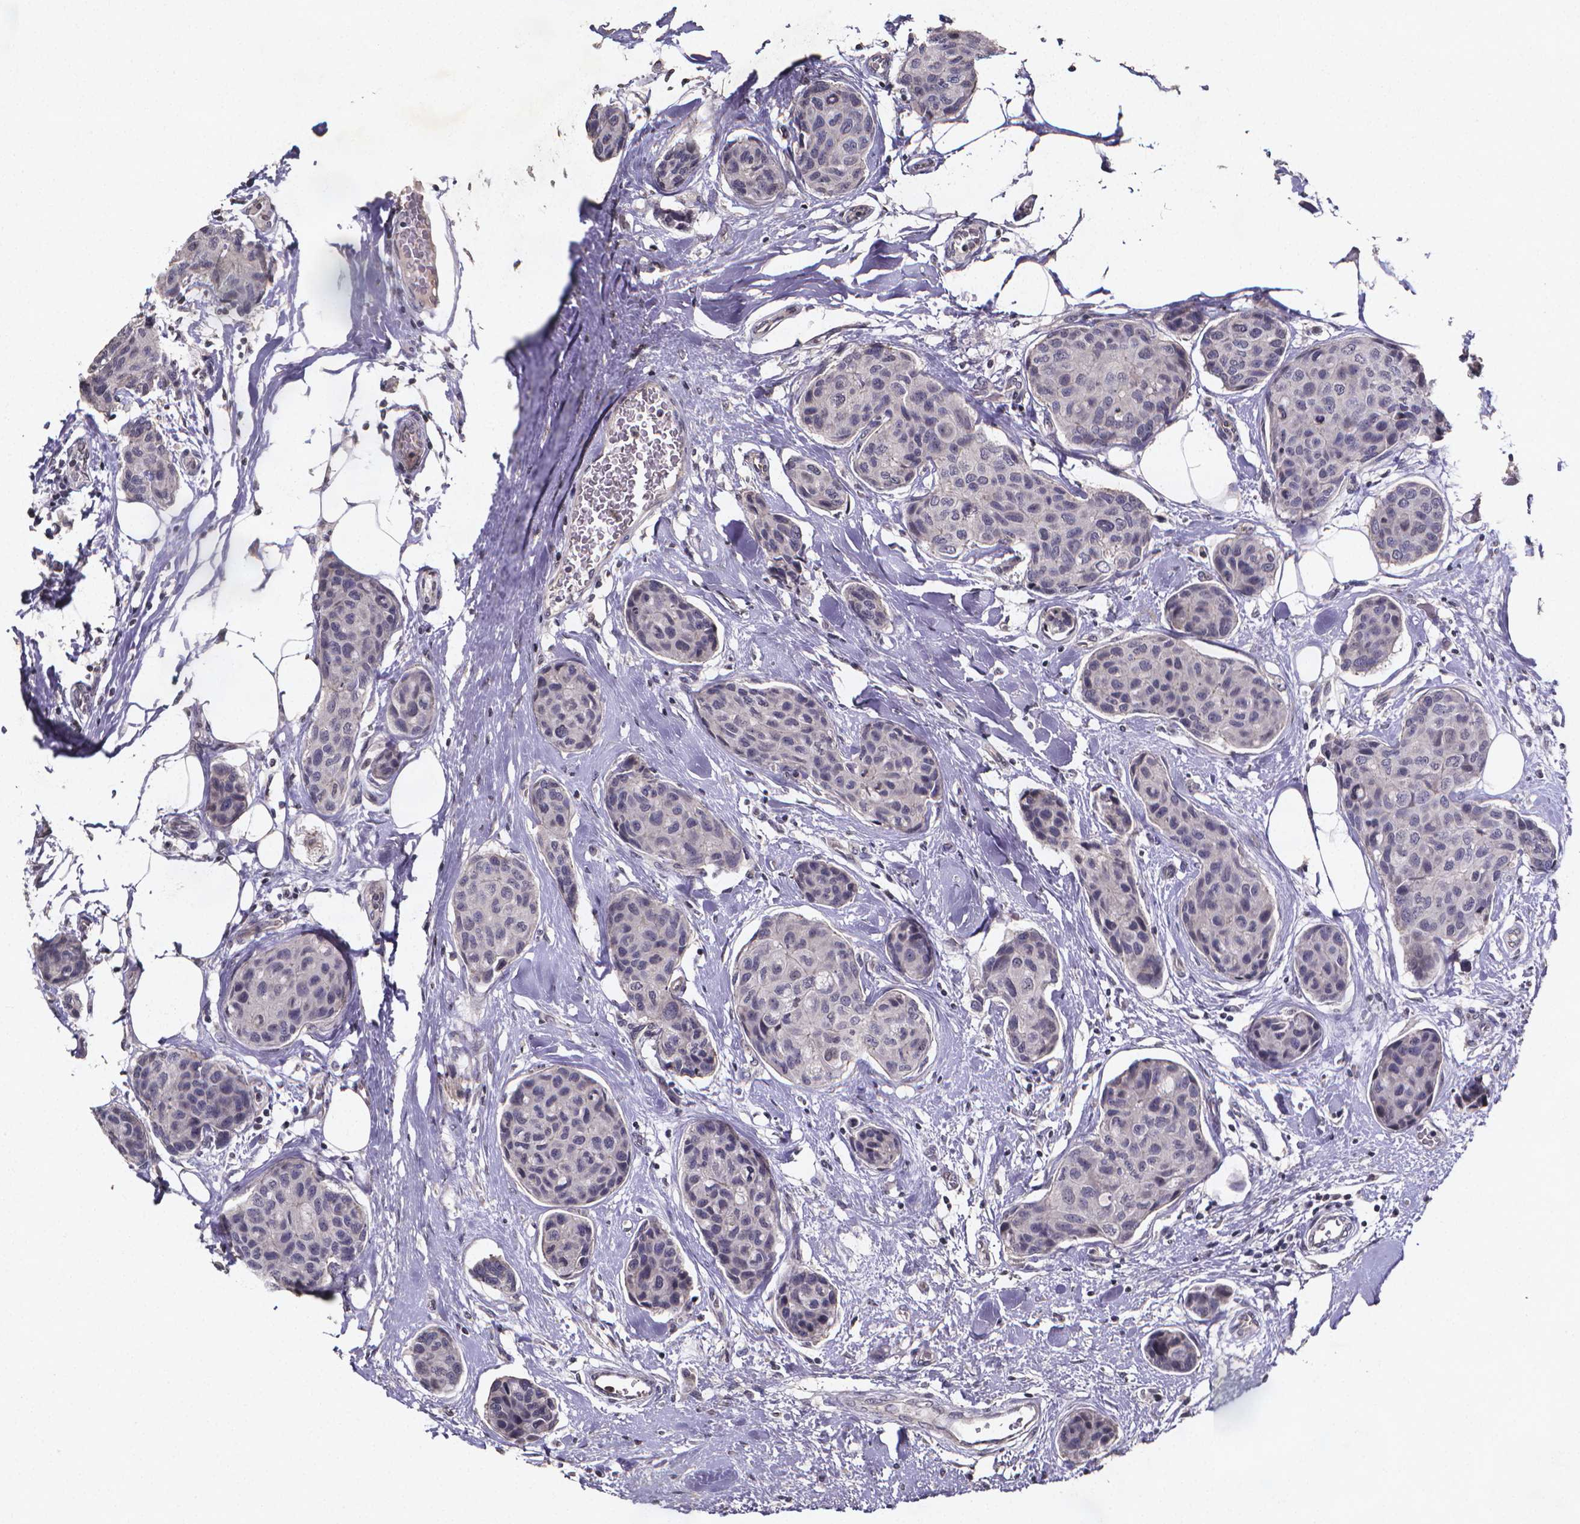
{"staining": {"intensity": "negative", "quantity": "none", "location": "none"}, "tissue": "breast cancer", "cell_type": "Tumor cells", "image_type": "cancer", "snomed": [{"axis": "morphology", "description": "Duct carcinoma"}, {"axis": "topography", "description": "Breast"}], "caption": "DAB (3,3'-diaminobenzidine) immunohistochemical staining of breast infiltrating ductal carcinoma shows no significant staining in tumor cells. Nuclei are stained in blue.", "gene": "TP73", "patient": {"sex": "female", "age": 80}}